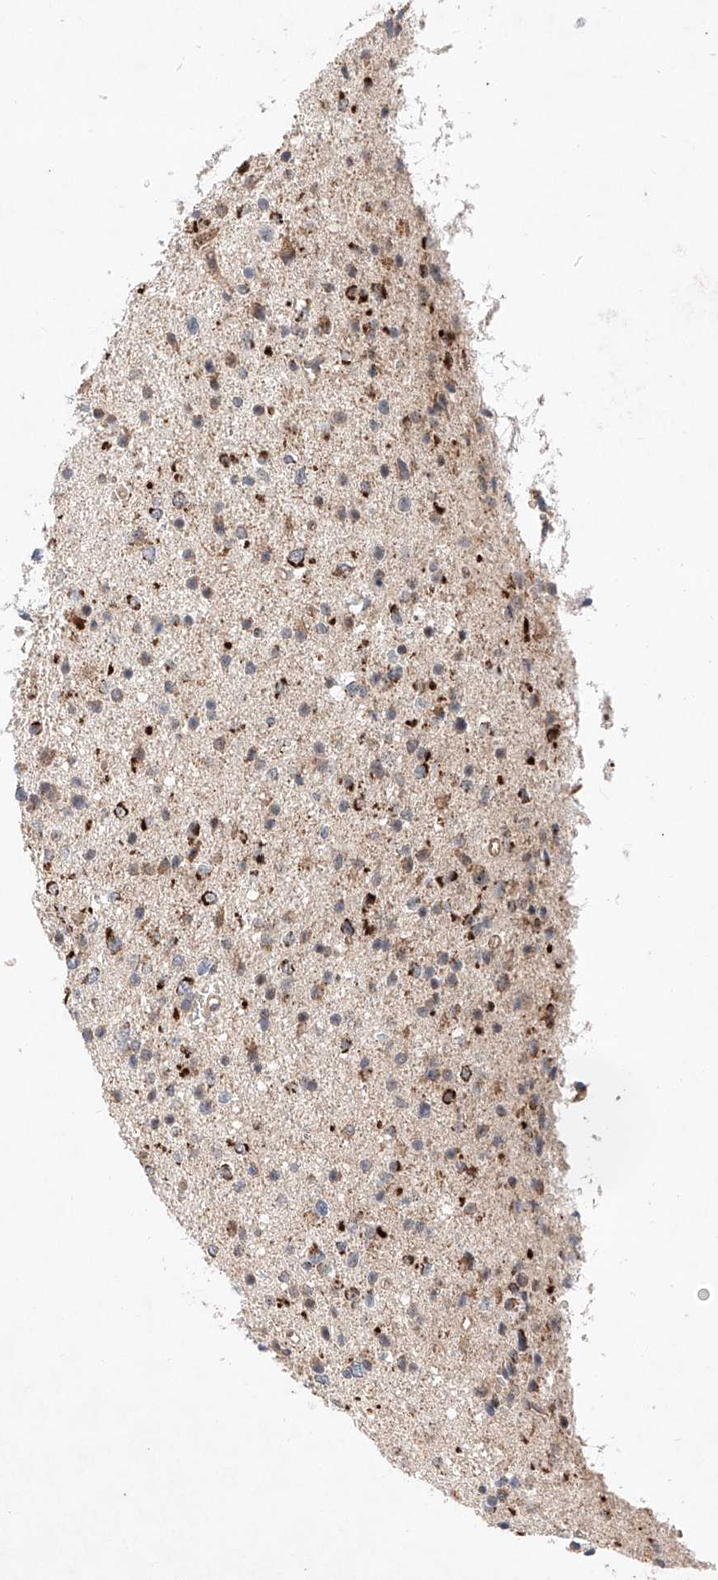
{"staining": {"intensity": "moderate", "quantity": "<25%", "location": "cytoplasmic/membranous"}, "tissue": "glioma", "cell_type": "Tumor cells", "image_type": "cancer", "snomed": [{"axis": "morphology", "description": "Glioma, malignant, Low grade"}, {"axis": "topography", "description": "Brain"}], "caption": "Immunohistochemistry image of human glioma stained for a protein (brown), which demonstrates low levels of moderate cytoplasmic/membranous positivity in approximately <25% of tumor cells.", "gene": "FASTK", "patient": {"sex": "female", "age": 37}}